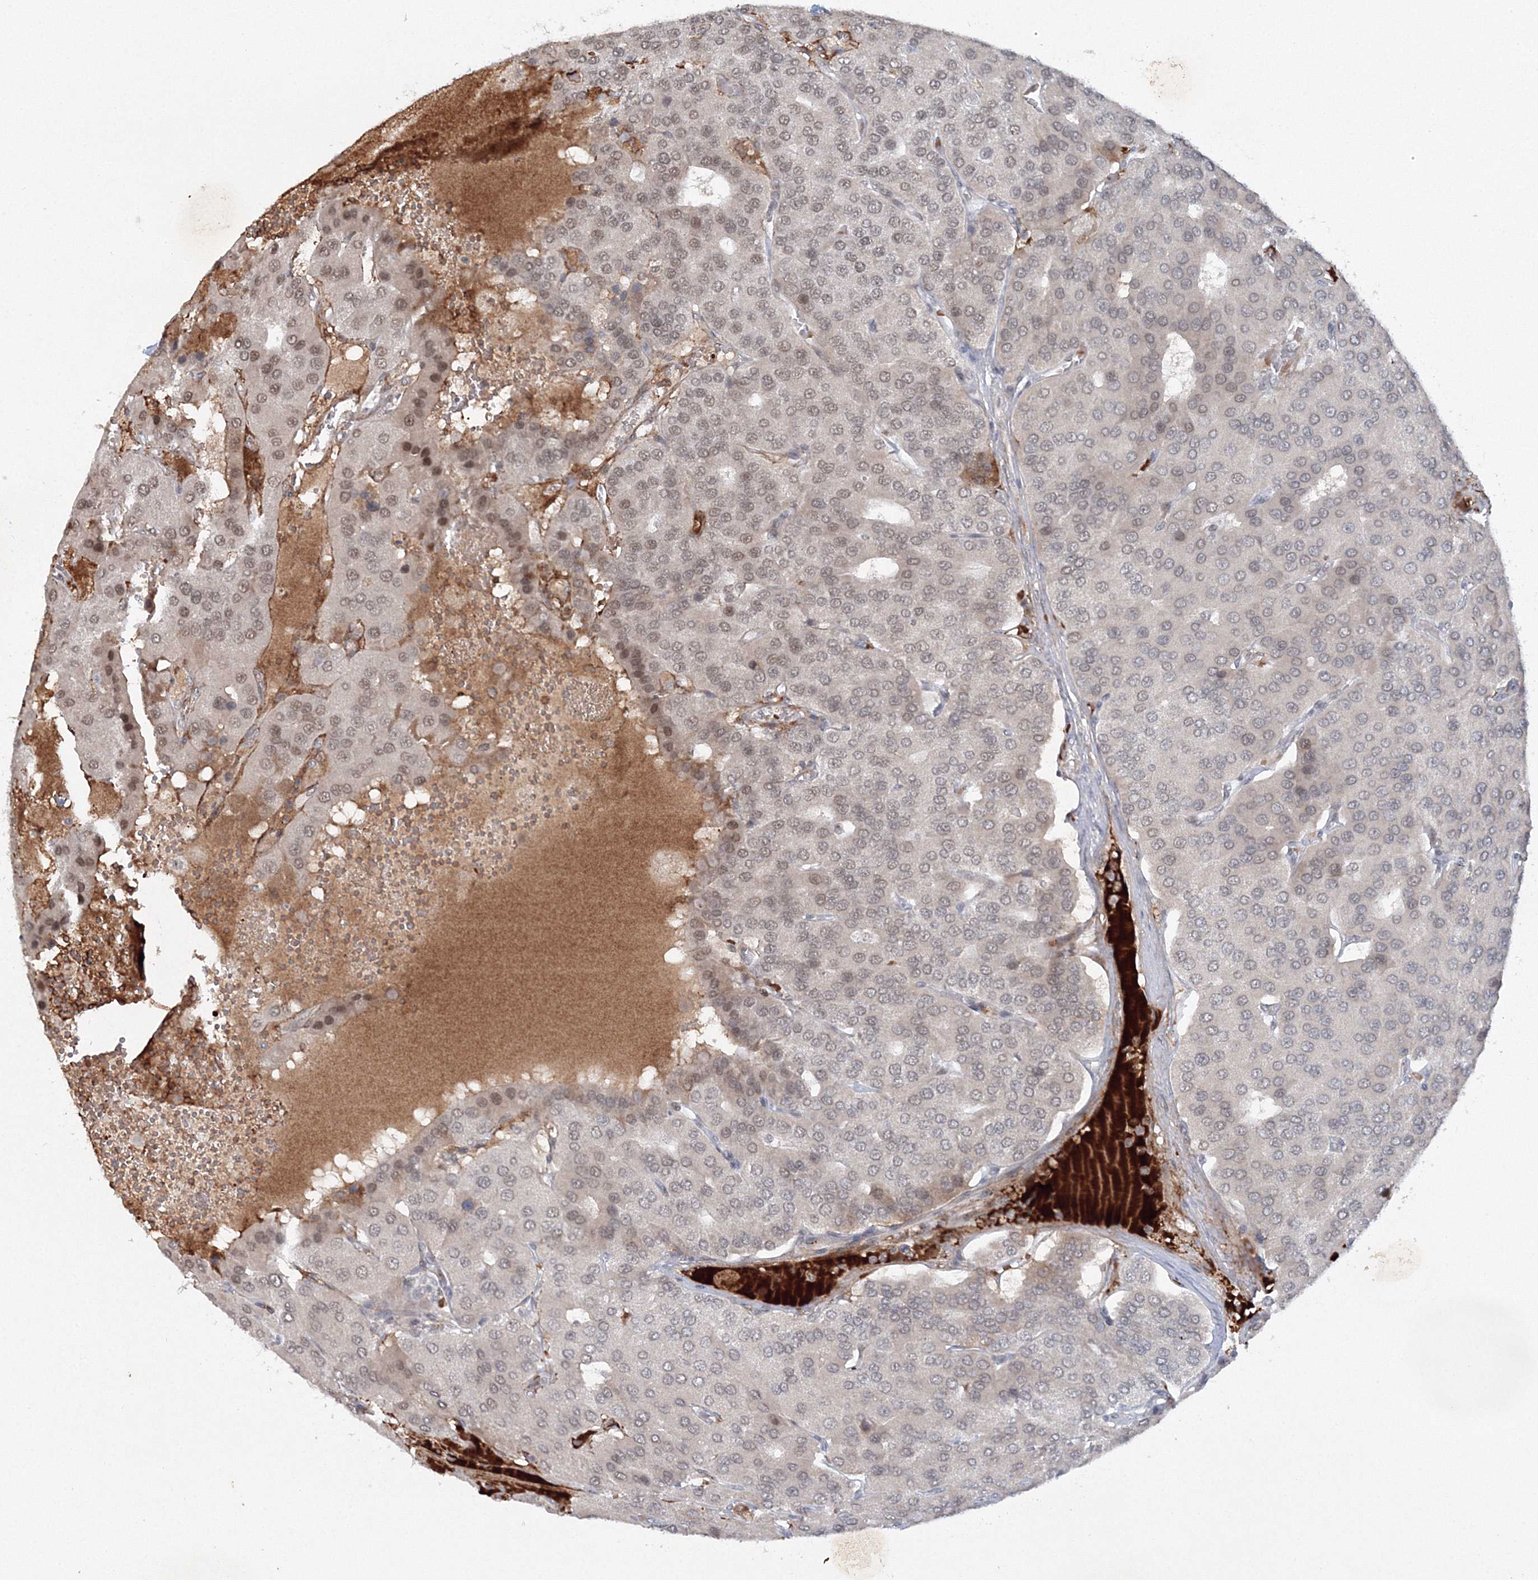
{"staining": {"intensity": "weak", "quantity": "25%-75%", "location": "nuclear"}, "tissue": "parathyroid gland", "cell_type": "Glandular cells", "image_type": "normal", "snomed": [{"axis": "morphology", "description": "Normal tissue, NOS"}, {"axis": "morphology", "description": "Adenoma, NOS"}, {"axis": "topography", "description": "Parathyroid gland"}], "caption": "IHC (DAB (3,3'-diaminobenzidine)) staining of benign parathyroid gland exhibits weak nuclear protein staining in approximately 25%-75% of glandular cells.", "gene": "C3orf33", "patient": {"sex": "female", "age": 86}}